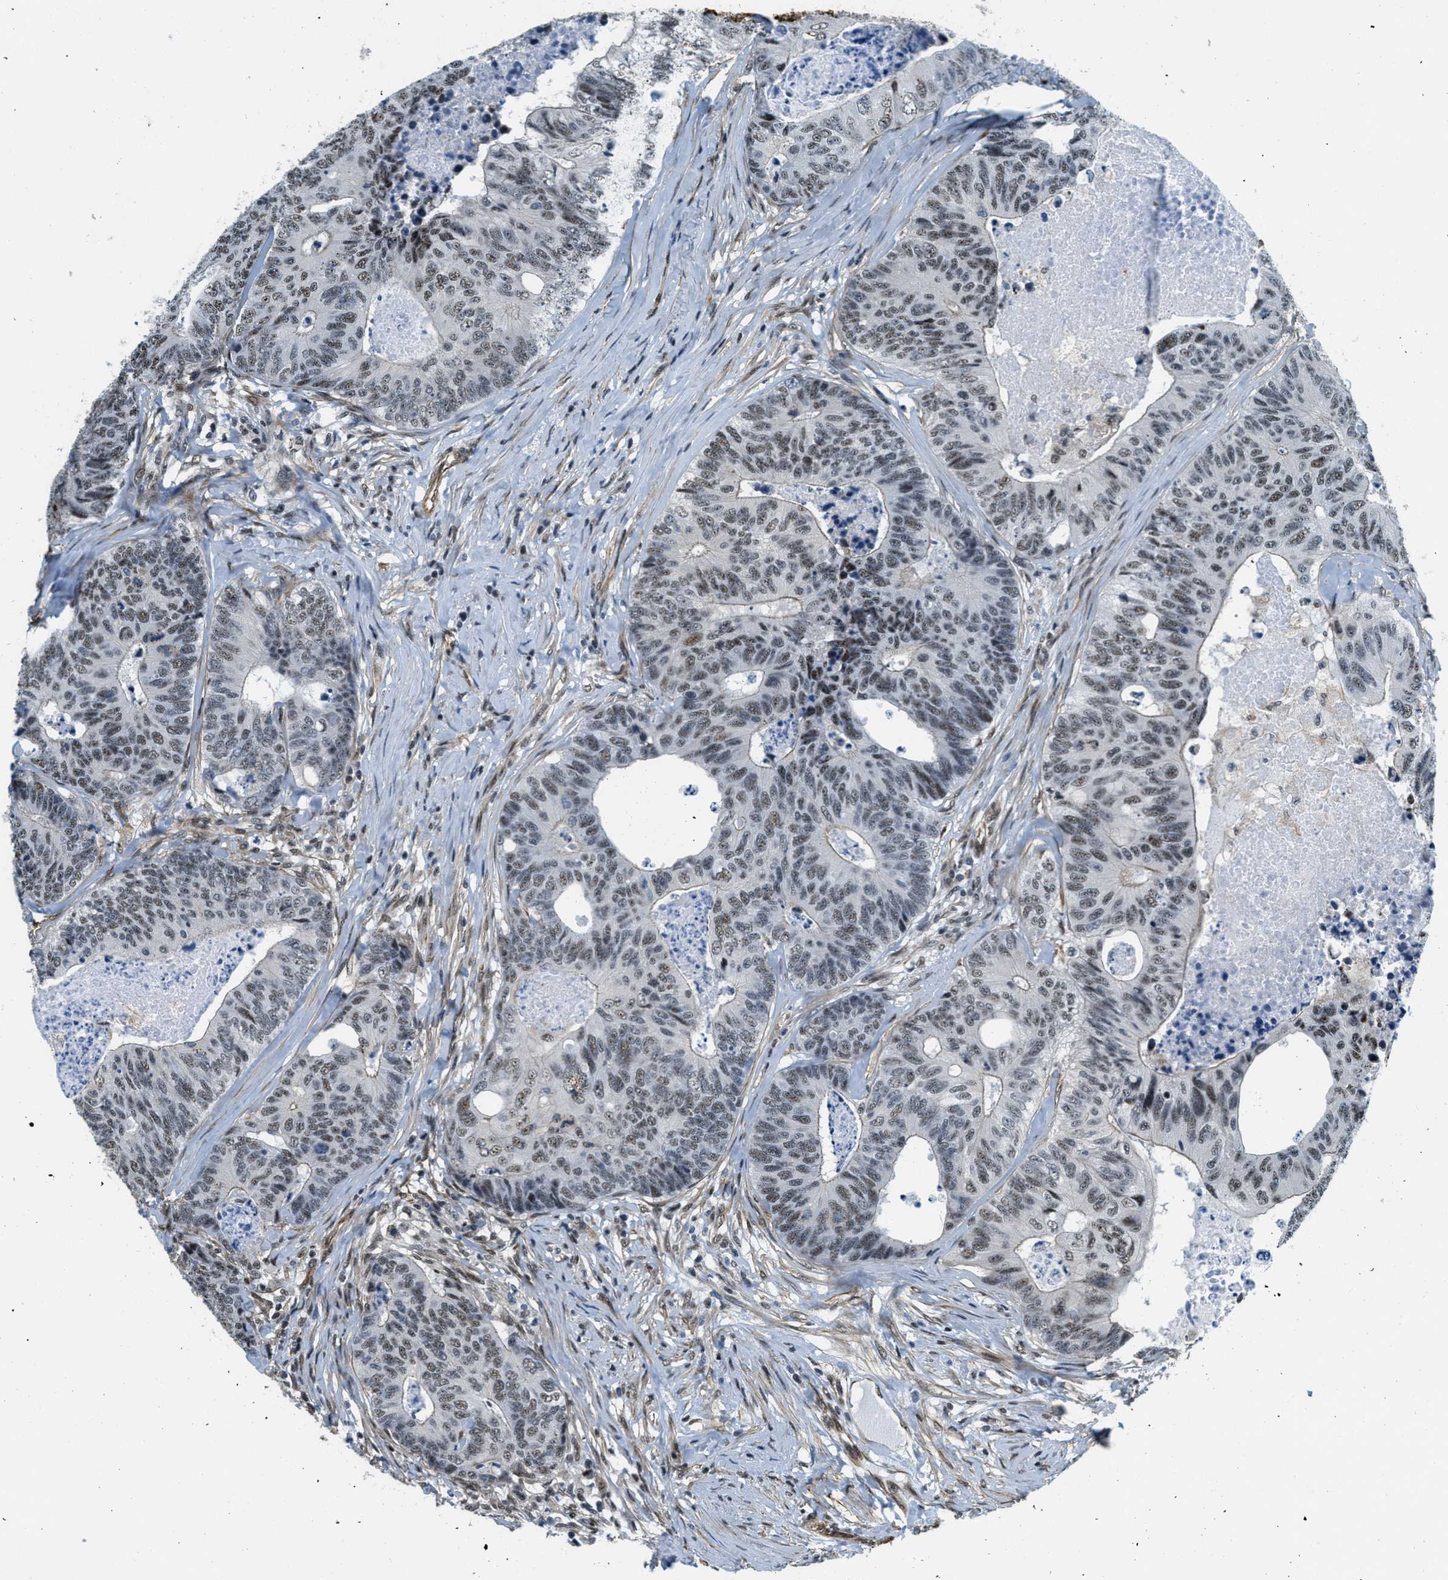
{"staining": {"intensity": "moderate", "quantity": ">75%", "location": "nuclear"}, "tissue": "colorectal cancer", "cell_type": "Tumor cells", "image_type": "cancer", "snomed": [{"axis": "morphology", "description": "Adenocarcinoma, NOS"}, {"axis": "topography", "description": "Colon"}], "caption": "An image showing moderate nuclear expression in approximately >75% of tumor cells in colorectal cancer (adenocarcinoma), as visualized by brown immunohistochemical staining.", "gene": "CFAP36", "patient": {"sex": "female", "age": 67}}